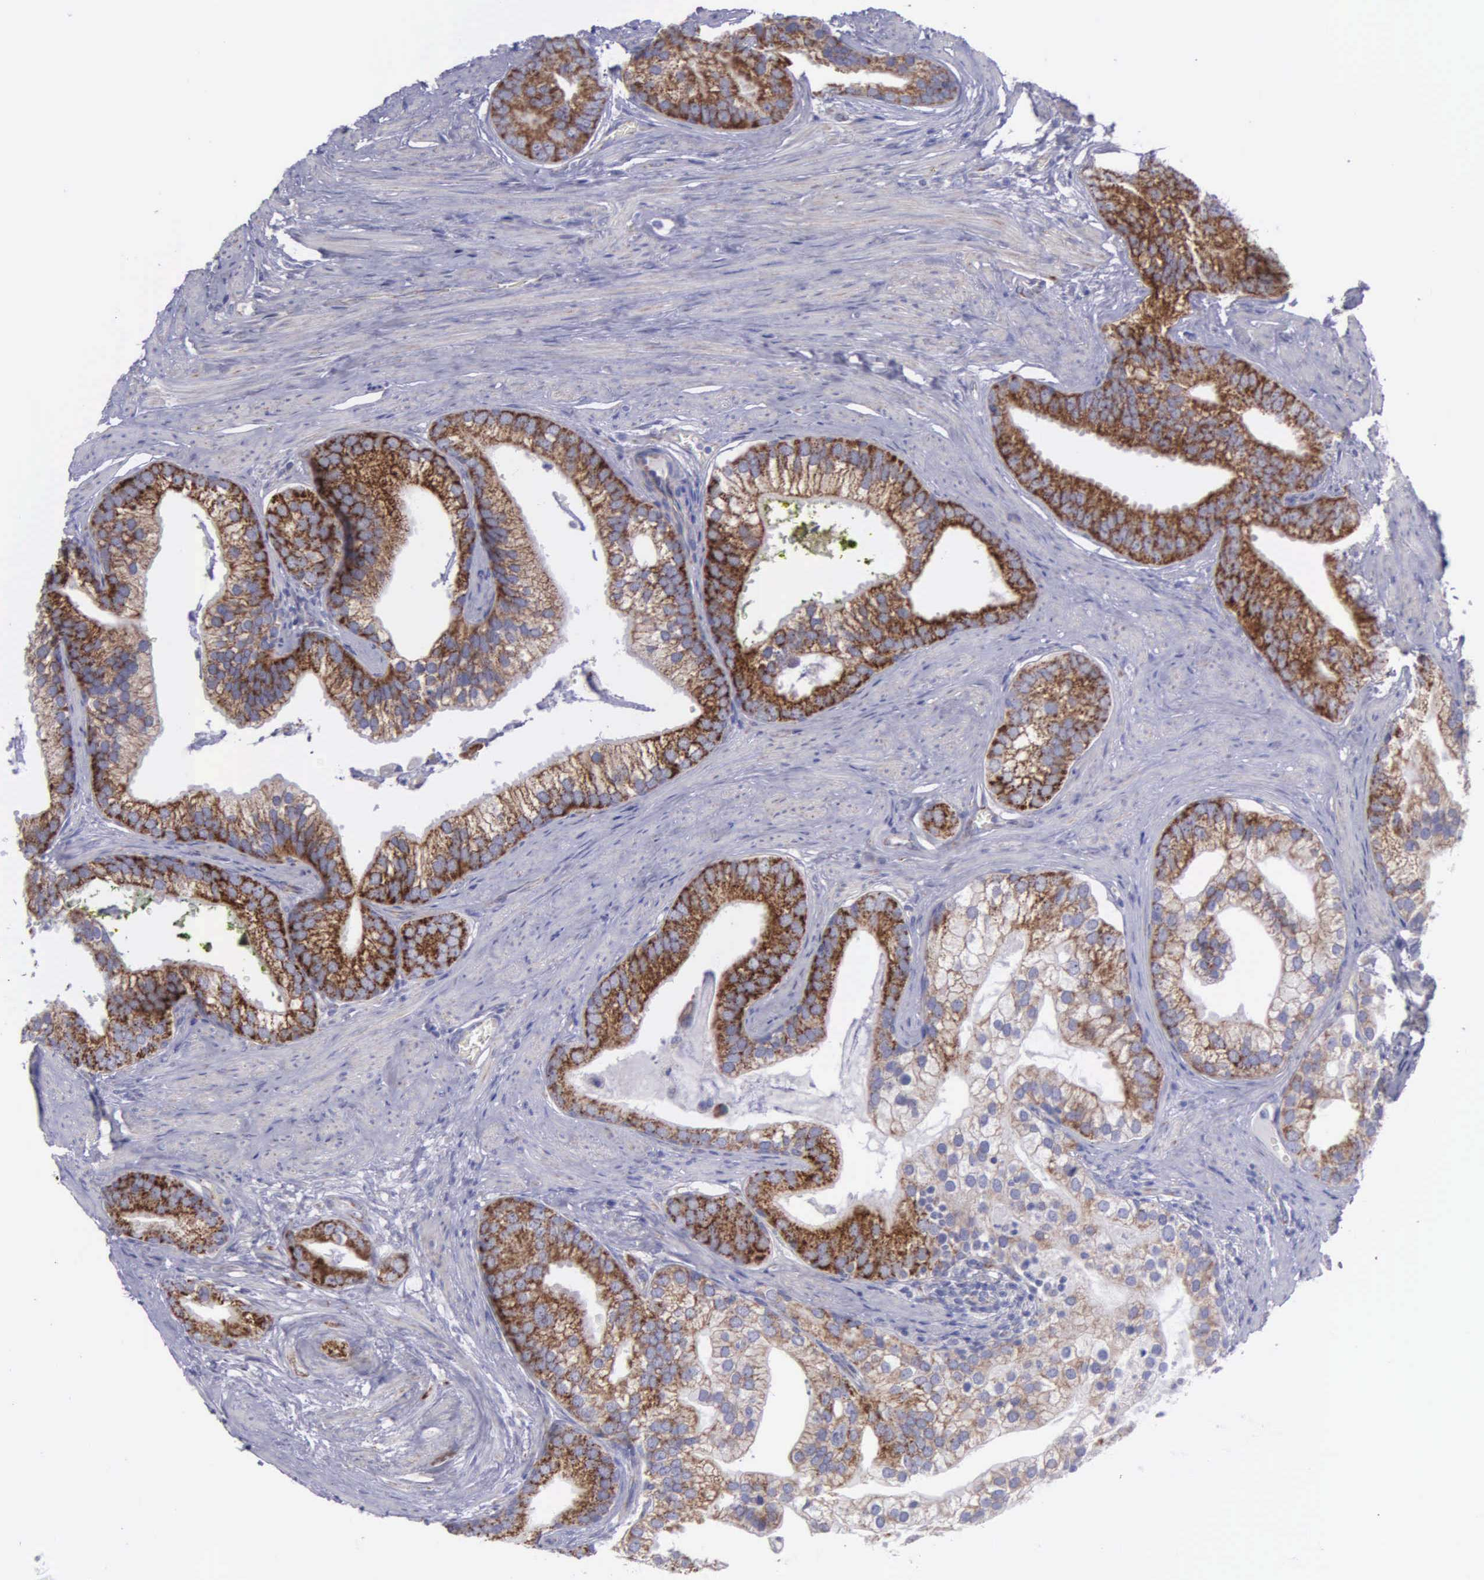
{"staining": {"intensity": "strong", "quantity": ">75%", "location": "cytoplasmic/membranous"}, "tissue": "prostate cancer", "cell_type": "Tumor cells", "image_type": "cancer", "snomed": [{"axis": "morphology", "description": "Adenocarcinoma, Medium grade"}, {"axis": "topography", "description": "Prostate"}], "caption": "Strong cytoplasmic/membranous positivity is identified in about >75% of tumor cells in medium-grade adenocarcinoma (prostate).", "gene": "SYNJ2BP", "patient": {"sex": "male", "age": 65}}